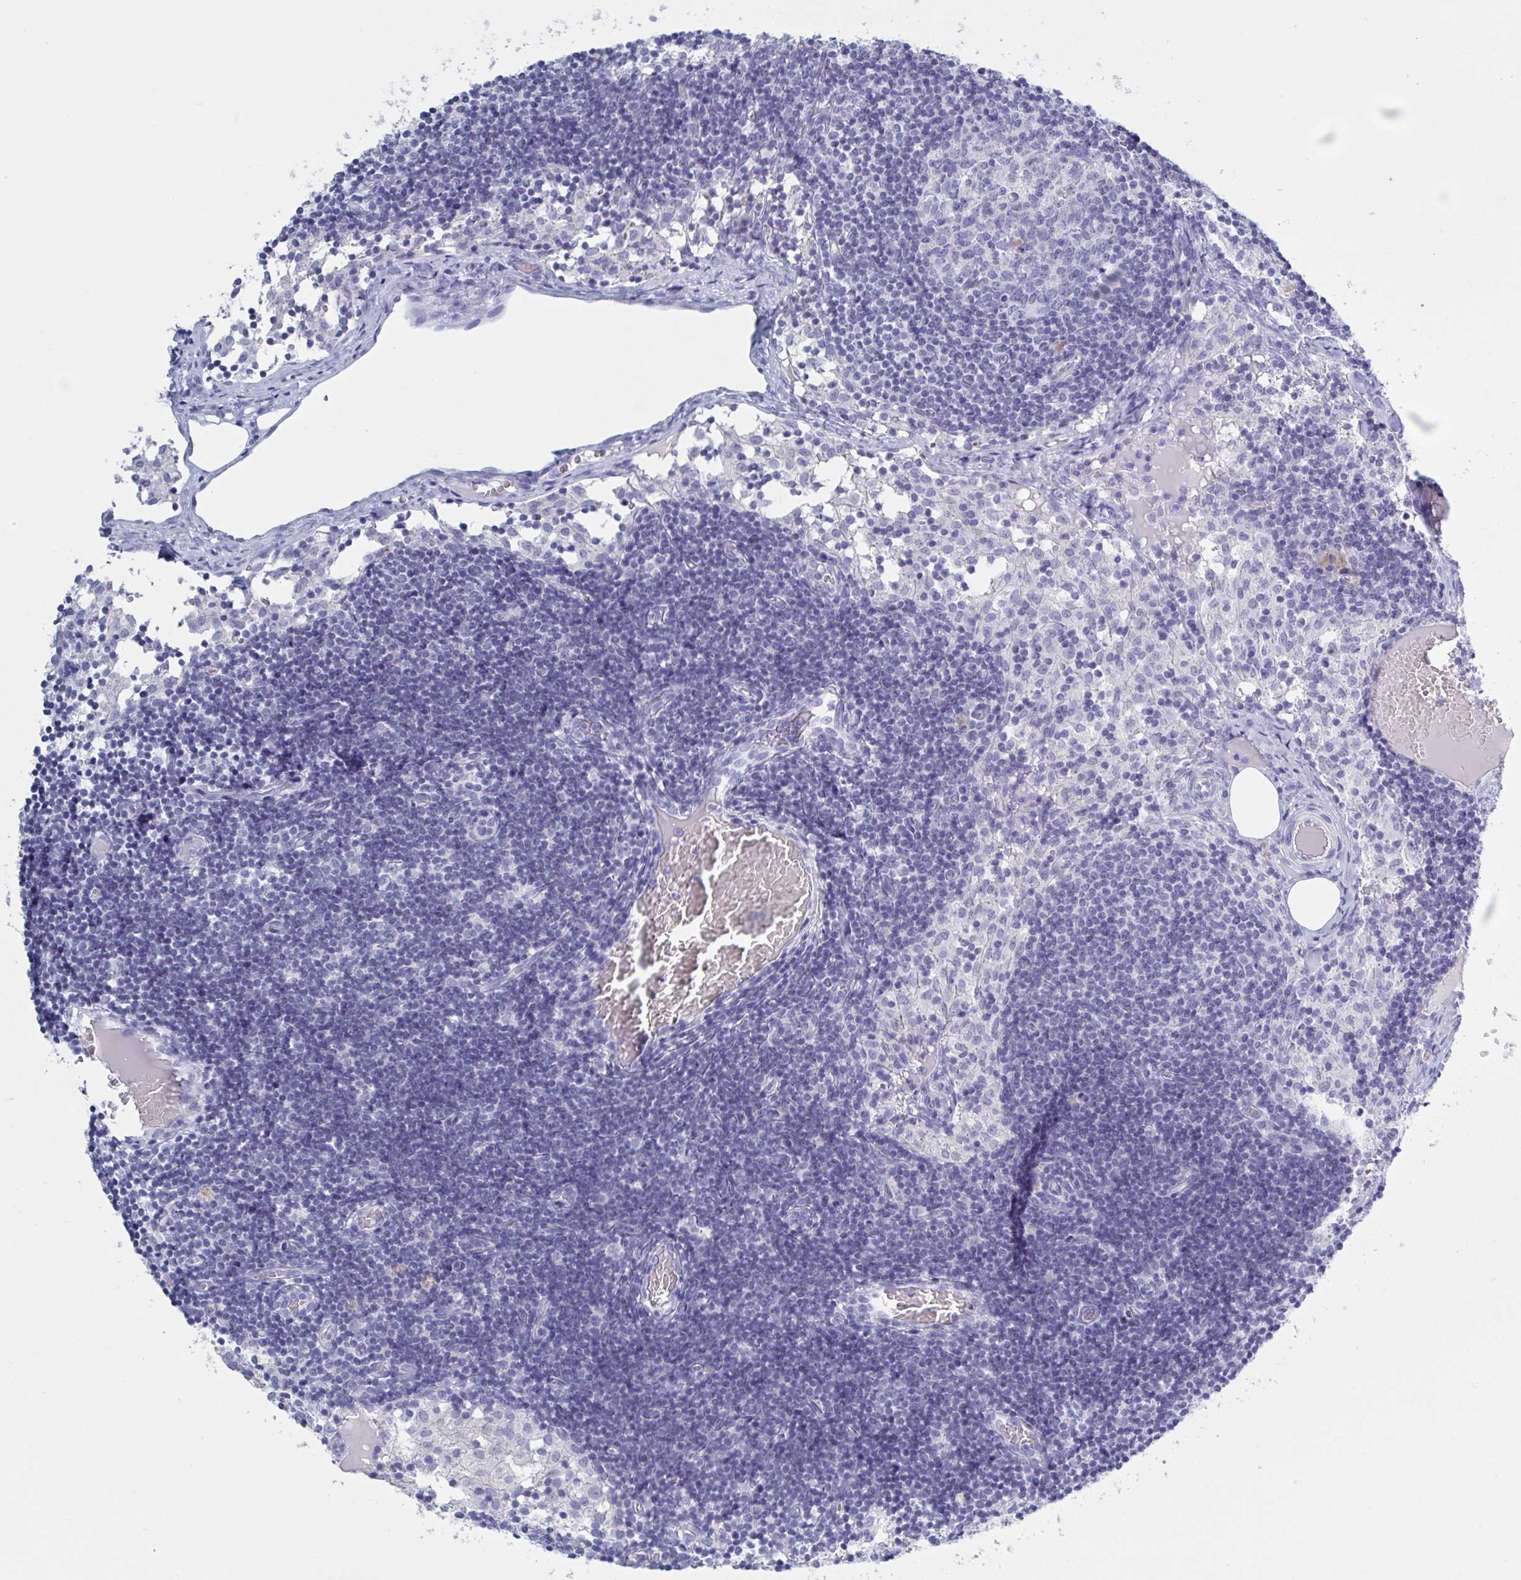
{"staining": {"intensity": "negative", "quantity": "none", "location": "none"}, "tissue": "lymph node", "cell_type": "Germinal center cells", "image_type": "normal", "snomed": [{"axis": "morphology", "description": "Normal tissue, NOS"}, {"axis": "topography", "description": "Lymph node"}], "caption": "A photomicrograph of lymph node stained for a protein shows no brown staining in germinal center cells.", "gene": "NDUFC2", "patient": {"sex": "female", "age": 31}}